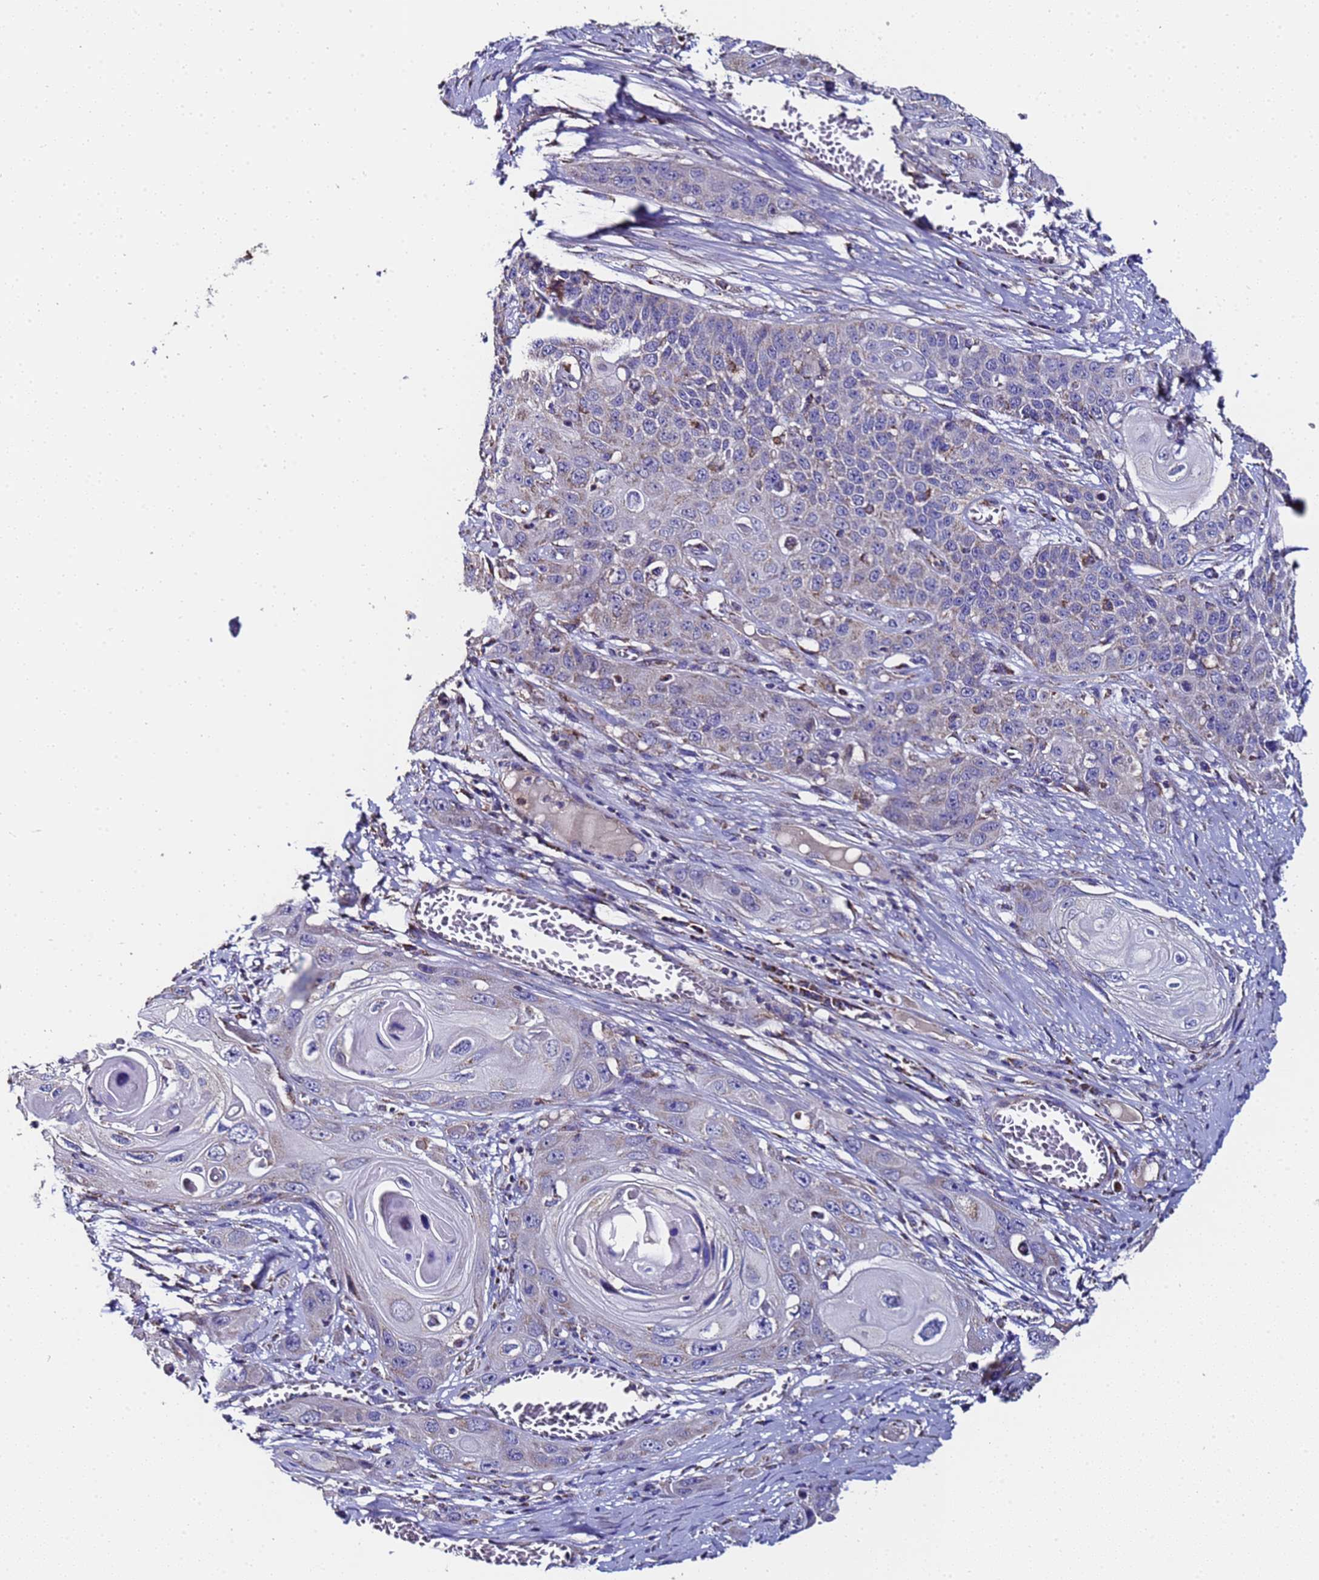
{"staining": {"intensity": "weak", "quantity": "<25%", "location": "cytoplasmic/membranous"}, "tissue": "skin cancer", "cell_type": "Tumor cells", "image_type": "cancer", "snomed": [{"axis": "morphology", "description": "Squamous cell carcinoma, NOS"}, {"axis": "topography", "description": "Skin"}], "caption": "Immunohistochemical staining of human skin cancer (squamous cell carcinoma) reveals no significant positivity in tumor cells.", "gene": "MRPS12", "patient": {"sex": "male", "age": 55}}